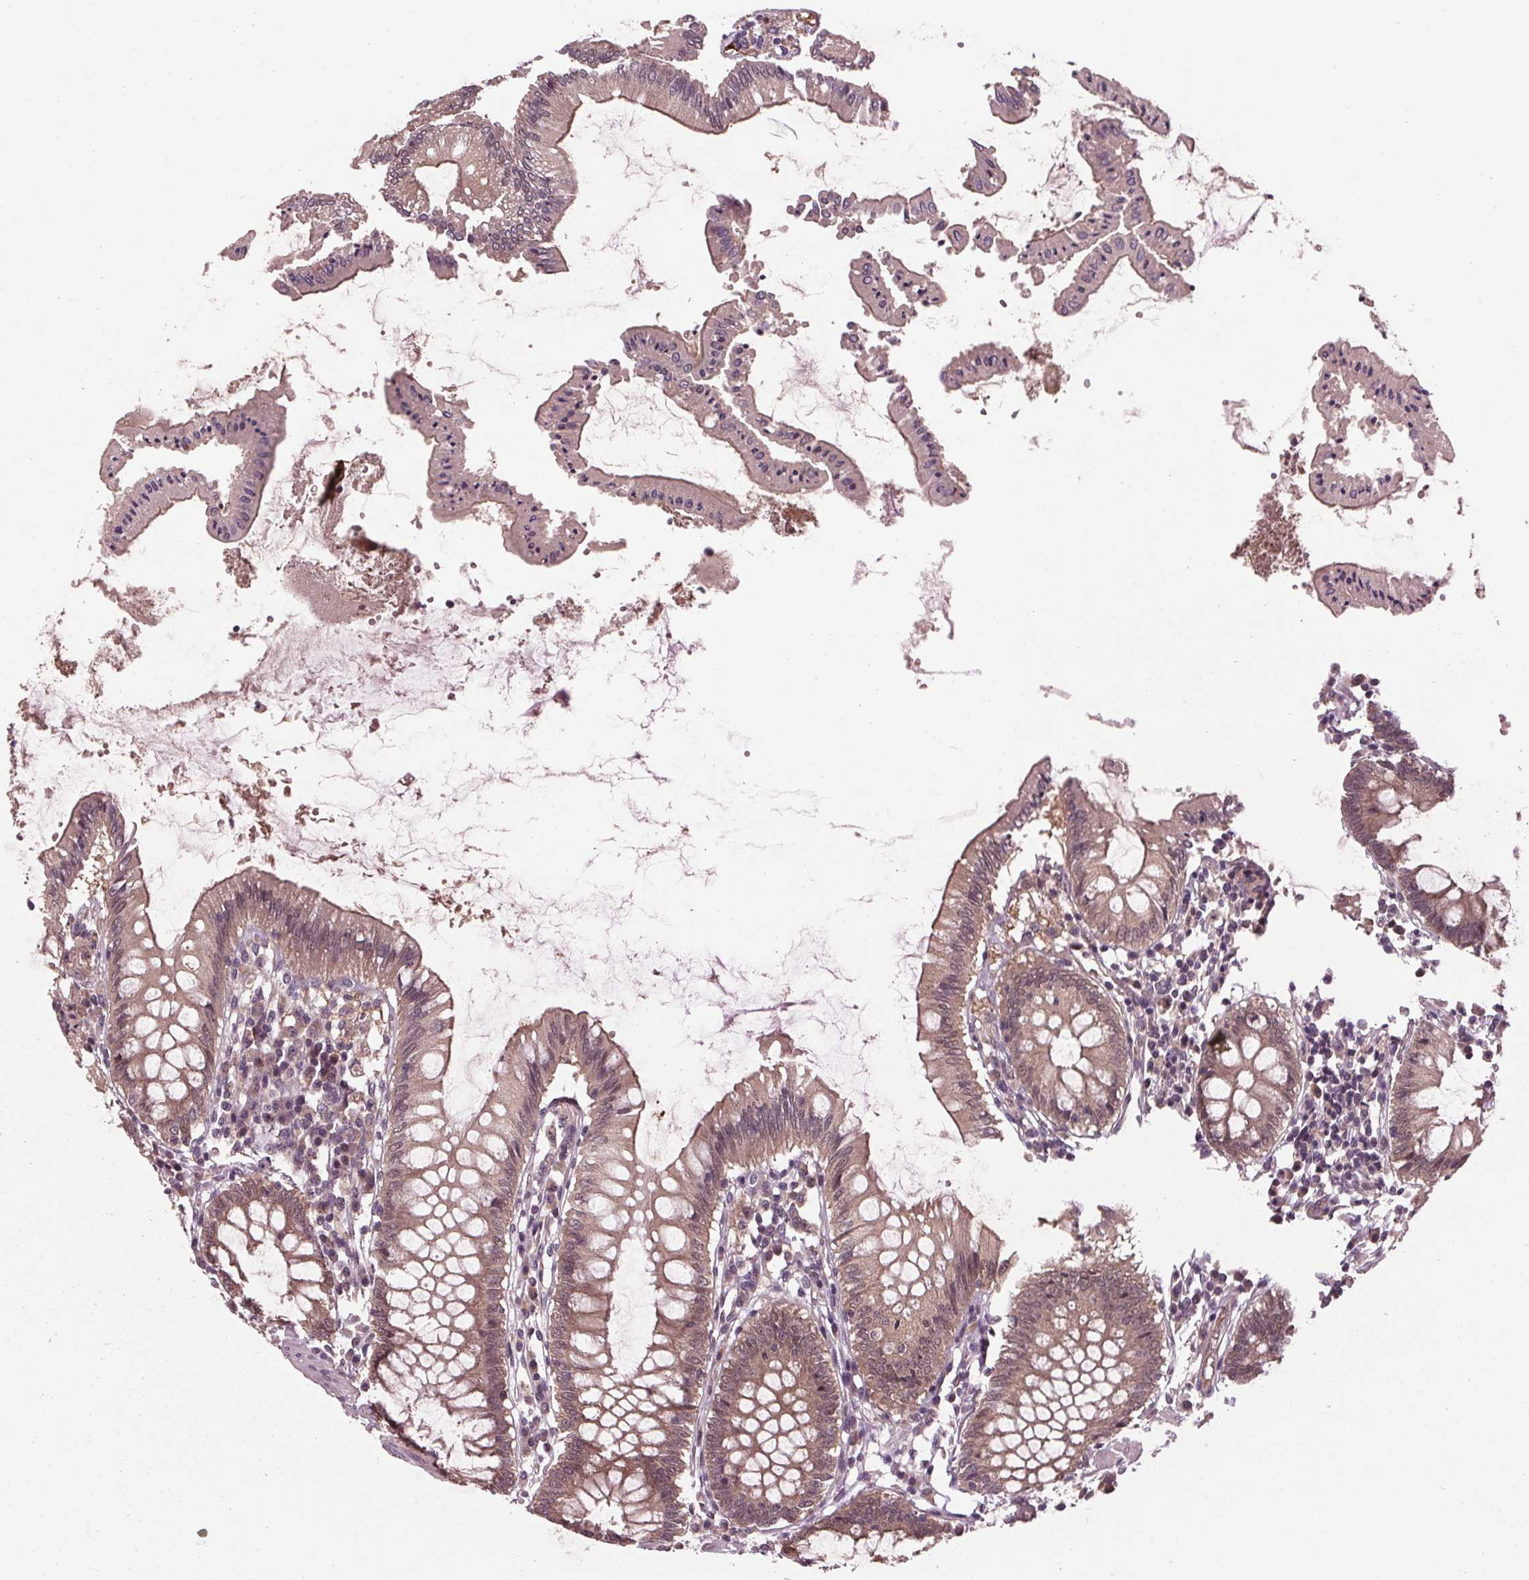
{"staining": {"intensity": "weak", "quantity": ">75%", "location": "cytoplasmic/membranous"}, "tissue": "colon", "cell_type": "Endothelial cells", "image_type": "normal", "snomed": [{"axis": "morphology", "description": "Normal tissue, NOS"}, {"axis": "morphology", "description": "Adenocarcinoma, NOS"}, {"axis": "topography", "description": "Colon"}], "caption": "Unremarkable colon displays weak cytoplasmic/membranous positivity in approximately >75% of endothelial cells The protein of interest is shown in brown color, while the nuclei are stained blue..", "gene": "MAPK8", "patient": {"sex": "male", "age": 83}}